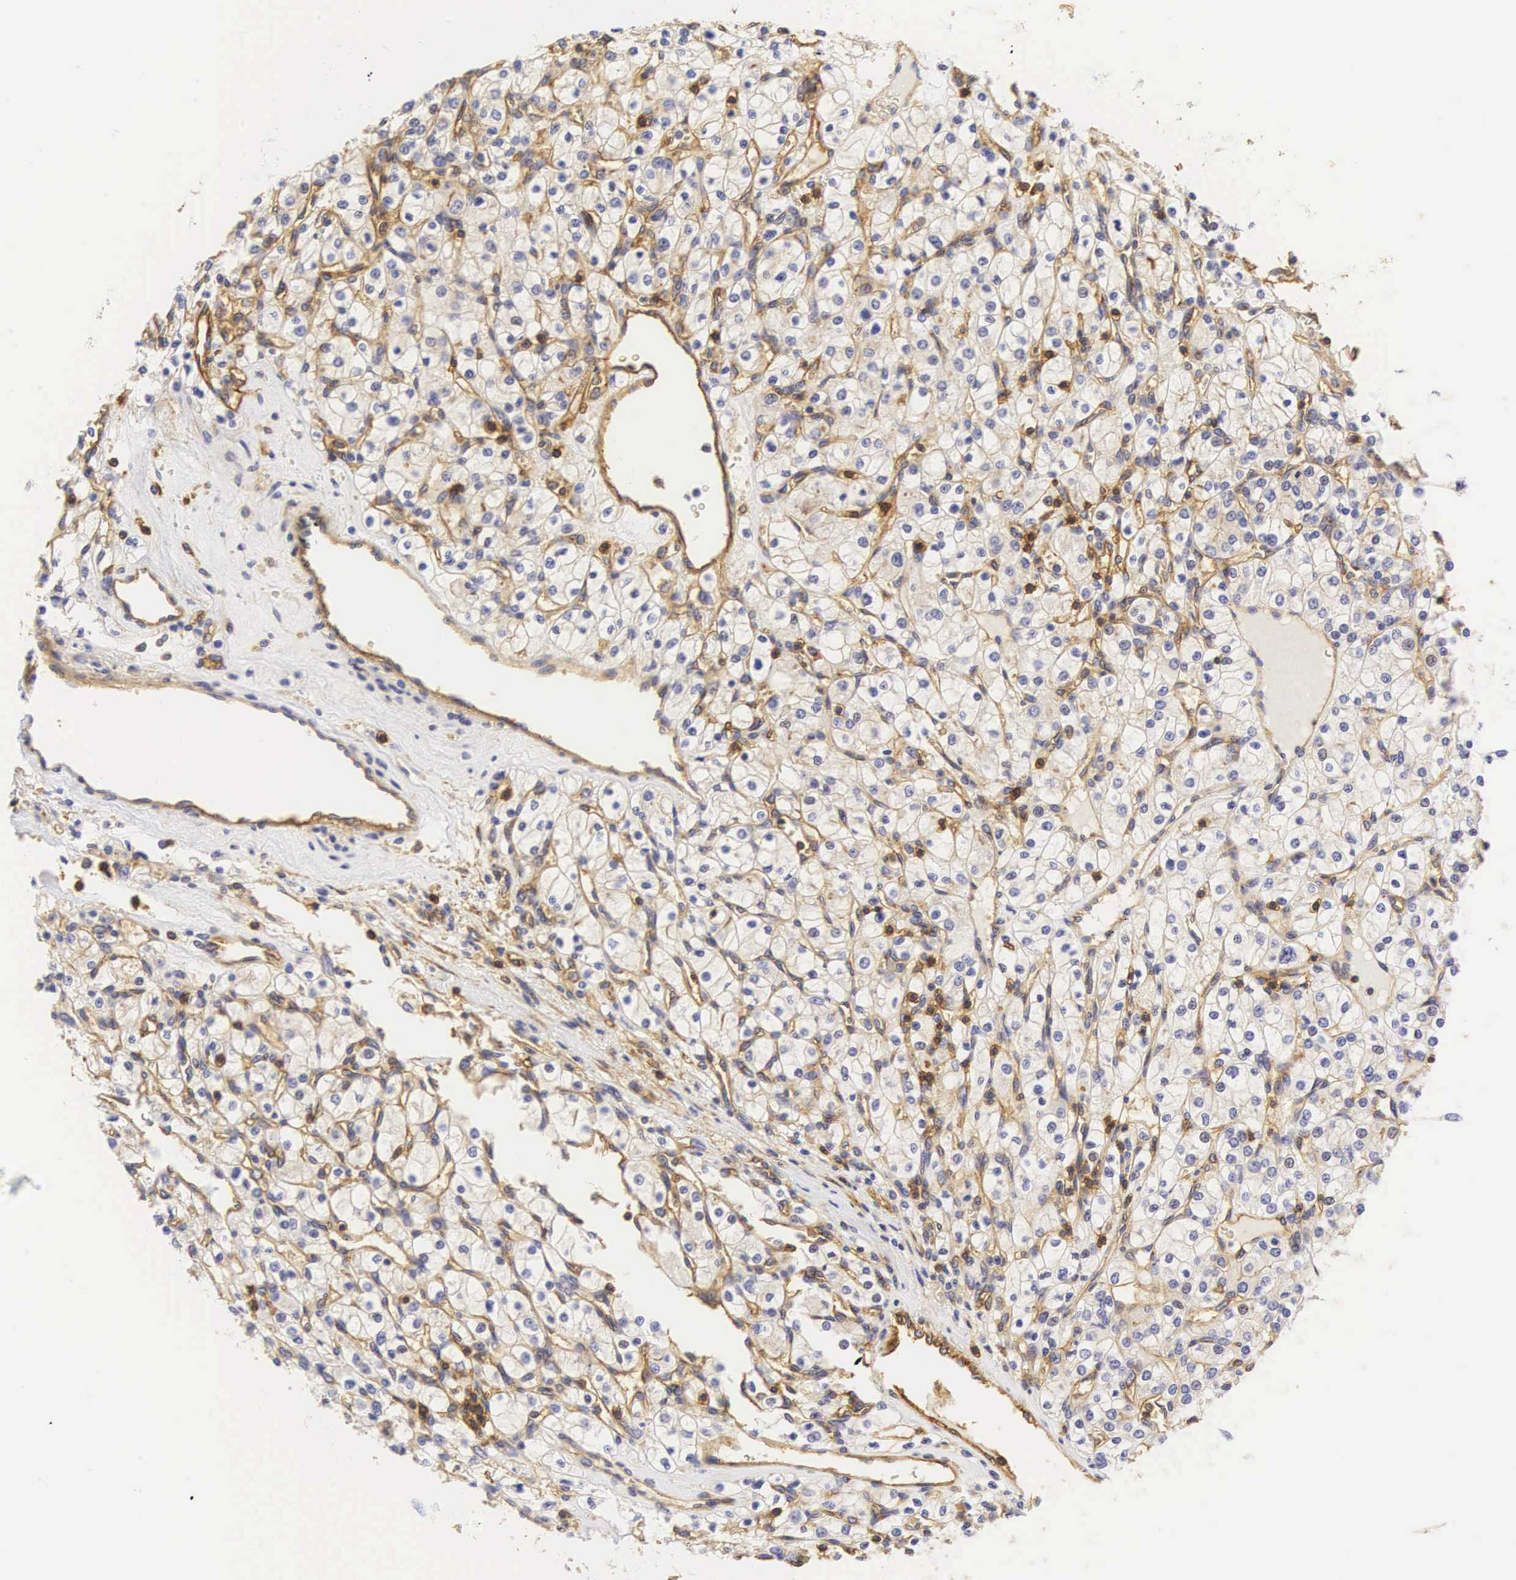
{"staining": {"intensity": "negative", "quantity": "none", "location": "none"}, "tissue": "renal cancer", "cell_type": "Tumor cells", "image_type": "cancer", "snomed": [{"axis": "morphology", "description": "Adenocarcinoma, NOS"}, {"axis": "topography", "description": "Kidney"}], "caption": "Immunohistochemistry (IHC) histopathology image of renal adenocarcinoma stained for a protein (brown), which displays no staining in tumor cells.", "gene": "CD99", "patient": {"sex": "female", "age": 62}}